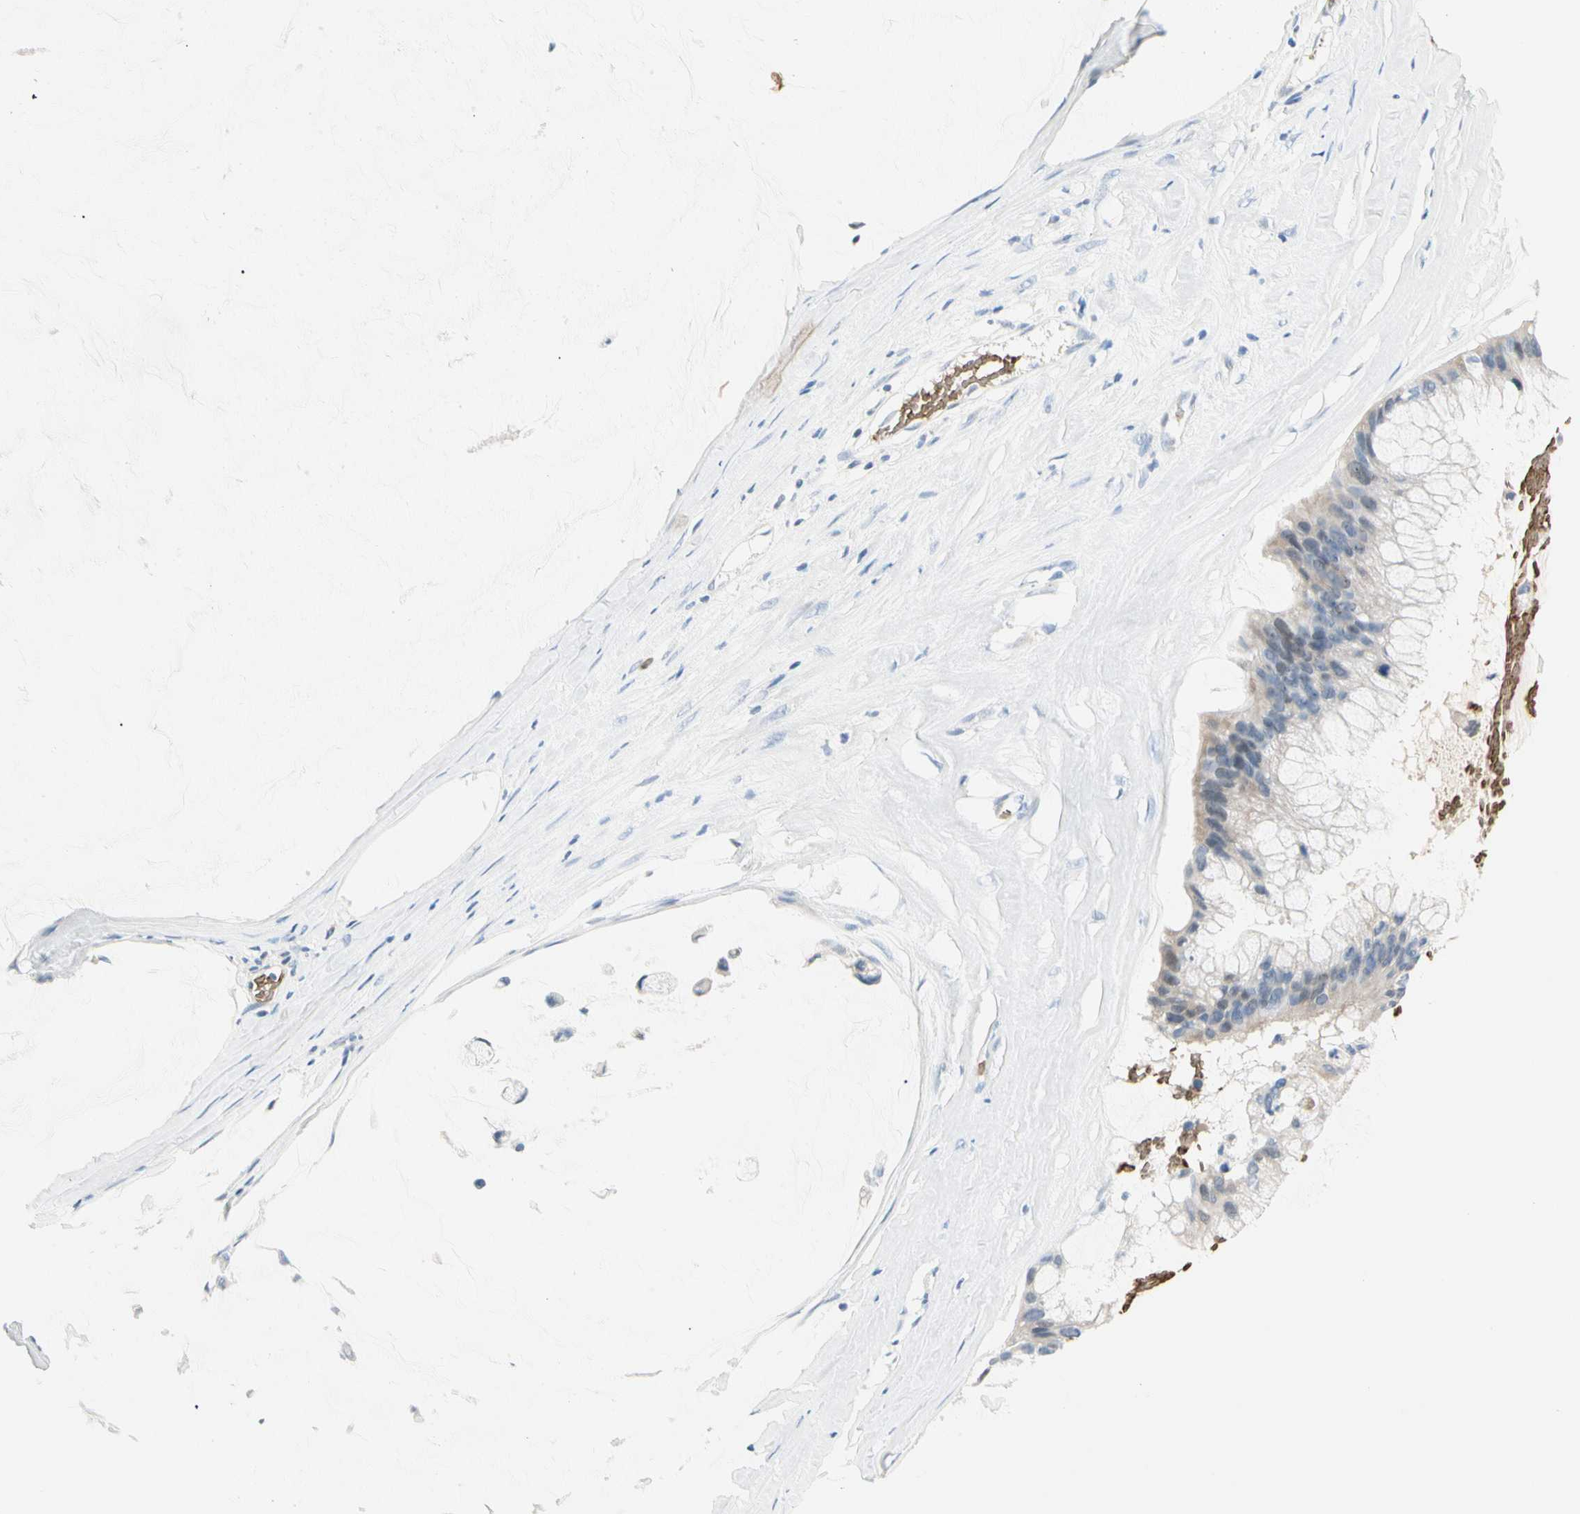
{"staining": {"intensity": "weak", "quantity": "25%-75%", "location": "cytoplasmic/membranous,nuclear"}, "tissue": "ovarian cancer", "cell_type": "Tumor cells", "image_type": "cancer", "snomed": [{"axis": "morphology", "description": "Cystadenocarcinoma, mucinous, NOS"}, {"axis": "topography", "description": "Ovary"}], "caption": "A photomicrograph of human mucinous cystadenocarcinoma (ovarian) stained for a protein reveals weak cytoplasmic/membranous and nuclear brown staining in tumor cells.", "gene": "CA1", "patient": {"sex": "female", "age": 39}}